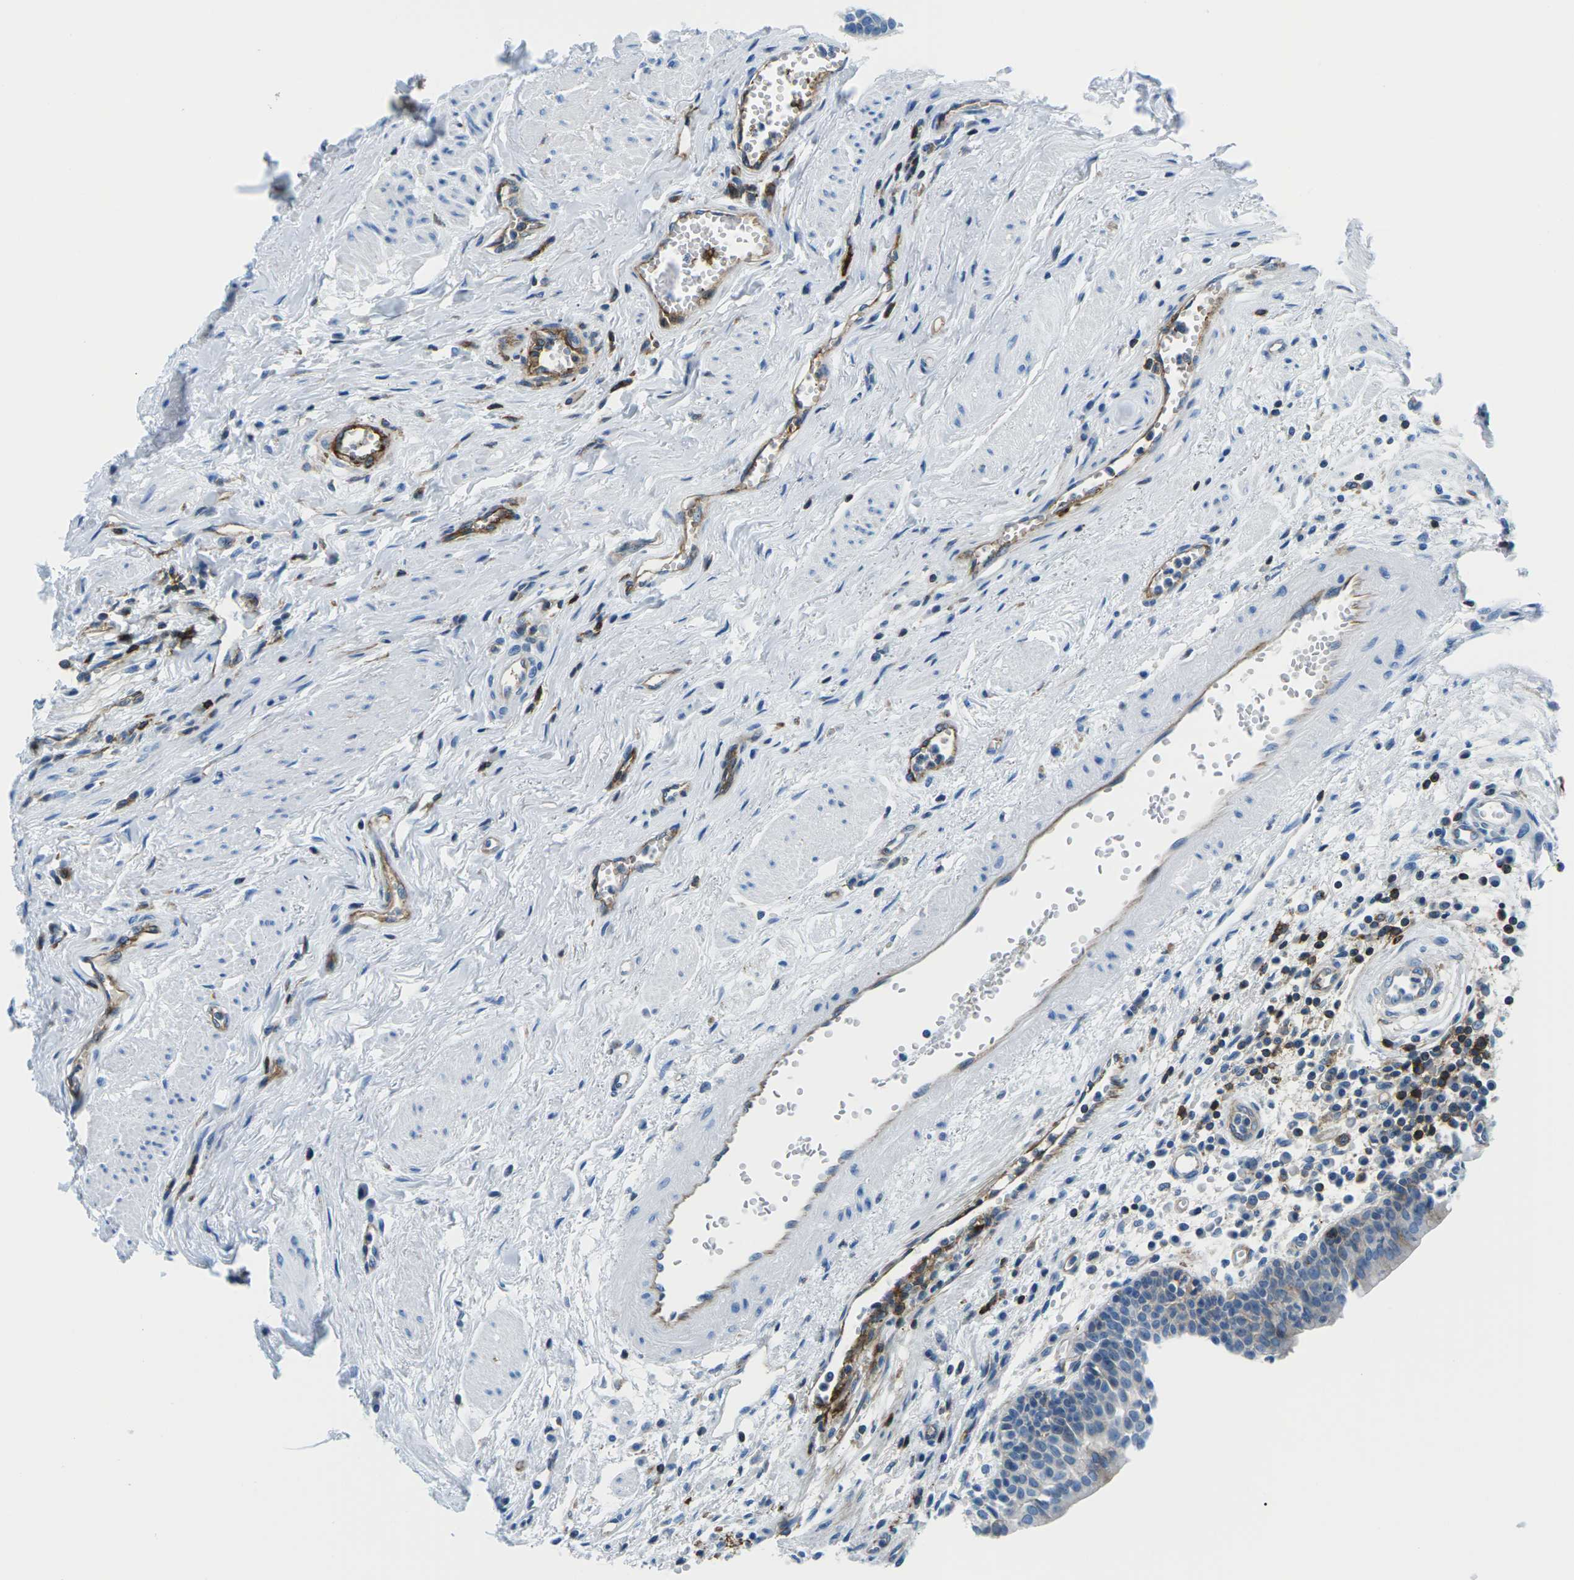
{"staining": {"intensity": "negative", "quantity": "none", "location": "none"}, "tissue": "urothelial cancer", "cell_type": "Tumor cells", "image_type": "cancer", "snomed": [{"axis": "morphology", "description": "Urothelial carcinoma, High grade"}, {"axis": "topography", "description": "Urinary bladder"}], "caption": "Immunohistochemistry (IHC) of urothelial cancer exhibits no expression in tumor cells.", "gene": "SOCS4", "patient": {"sex": "female", "age": 85}}